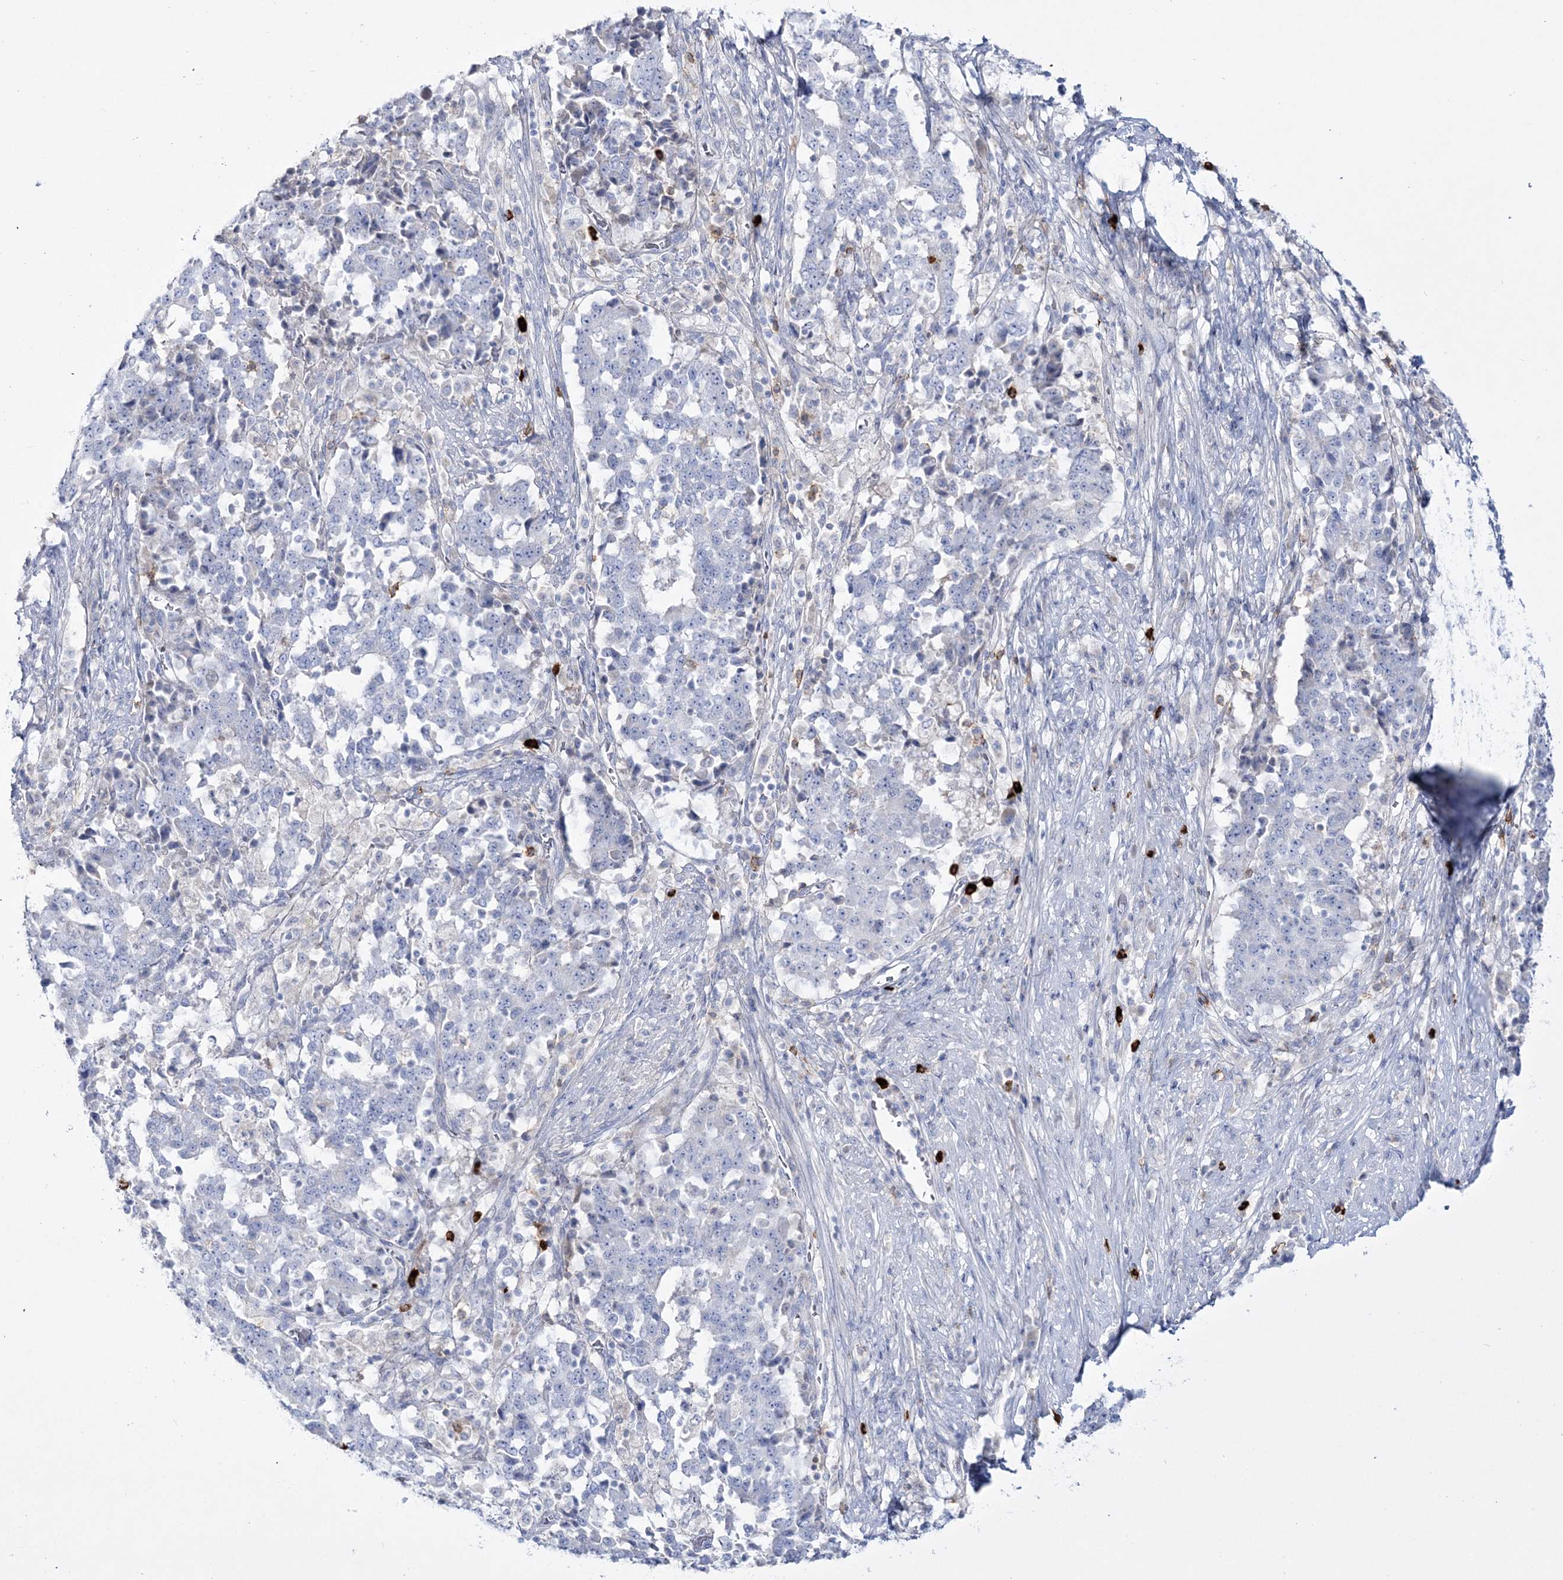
{"staining": {"intensity": "negative", "quantity": "none", "location": "none"}, "tissue": "stomach cancer", "cell_type": "Tumor cells", "image_type": "cancer", "snomed": [{"axis": "morphology", "description": "Adenocarcinoma, NOS"}, {"axis": "topography", "description": "Stomach"}], "caption": "Stomach cancer (adenocarcinoma) stained for a protein using immunohistochemistry (IHC) reveals no positivity tumor cells.", "gene": "WDSUB1", "patient": {"sex": "male", "age": 59}}